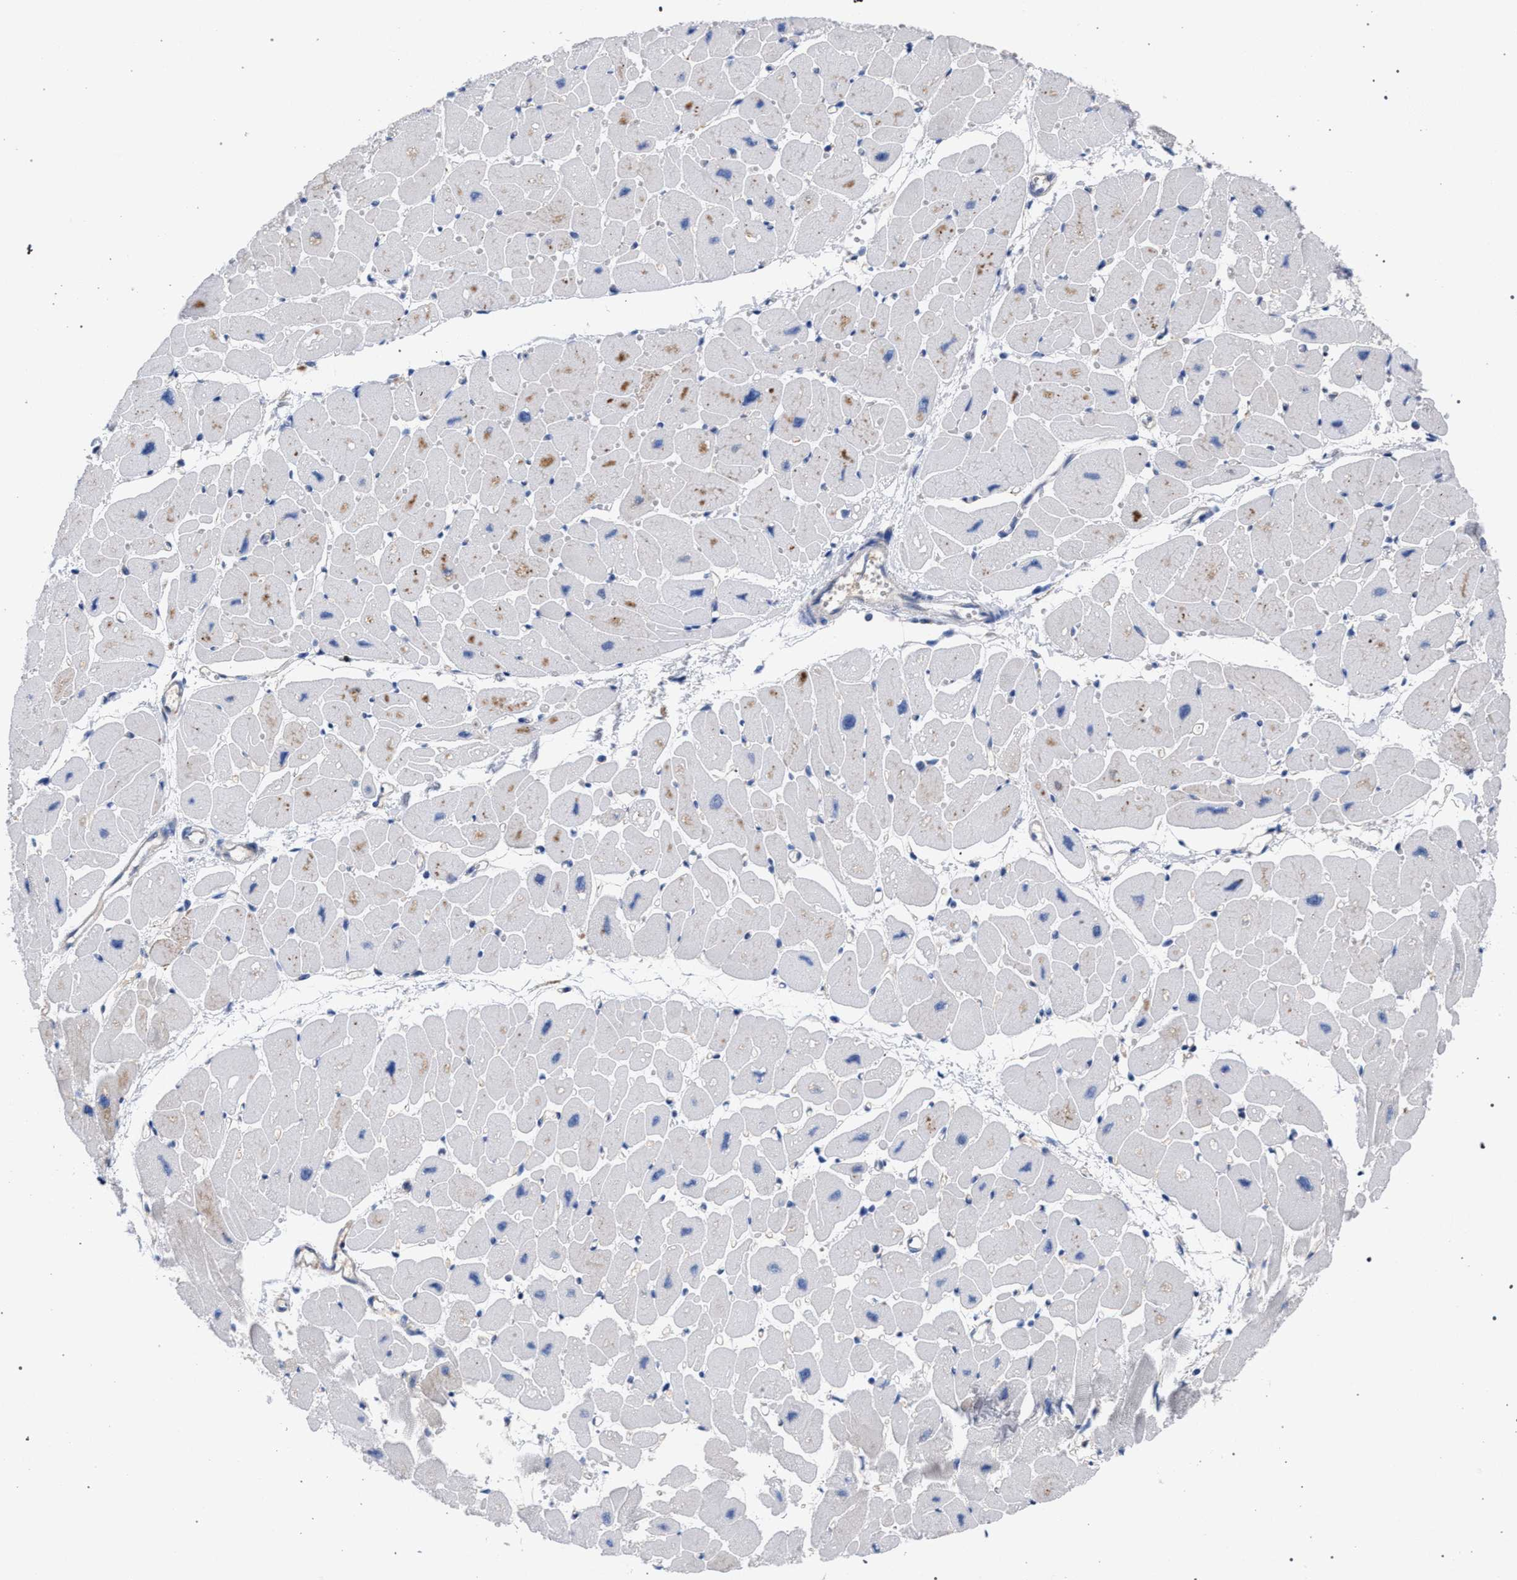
{"staining": {"intensity": "weak", "quantity": "<25%", "location": "cytoplasmic/membranous"}, "tissue": "heart muscle", "cell_type": "Cardiomyocytes", "image_type": "normal", "snomed": [{"axis": "morphology", "description": "Normal tissue, NOS"}, {"axis": "topography", "description": "Heart"}], "caption": "Heart muscle stained for a protein using immunohistochemistry demonstrates no staining cardiomyocytes.", "gene": "GMPR", "patient": {"sex": "female", "age": 54}}